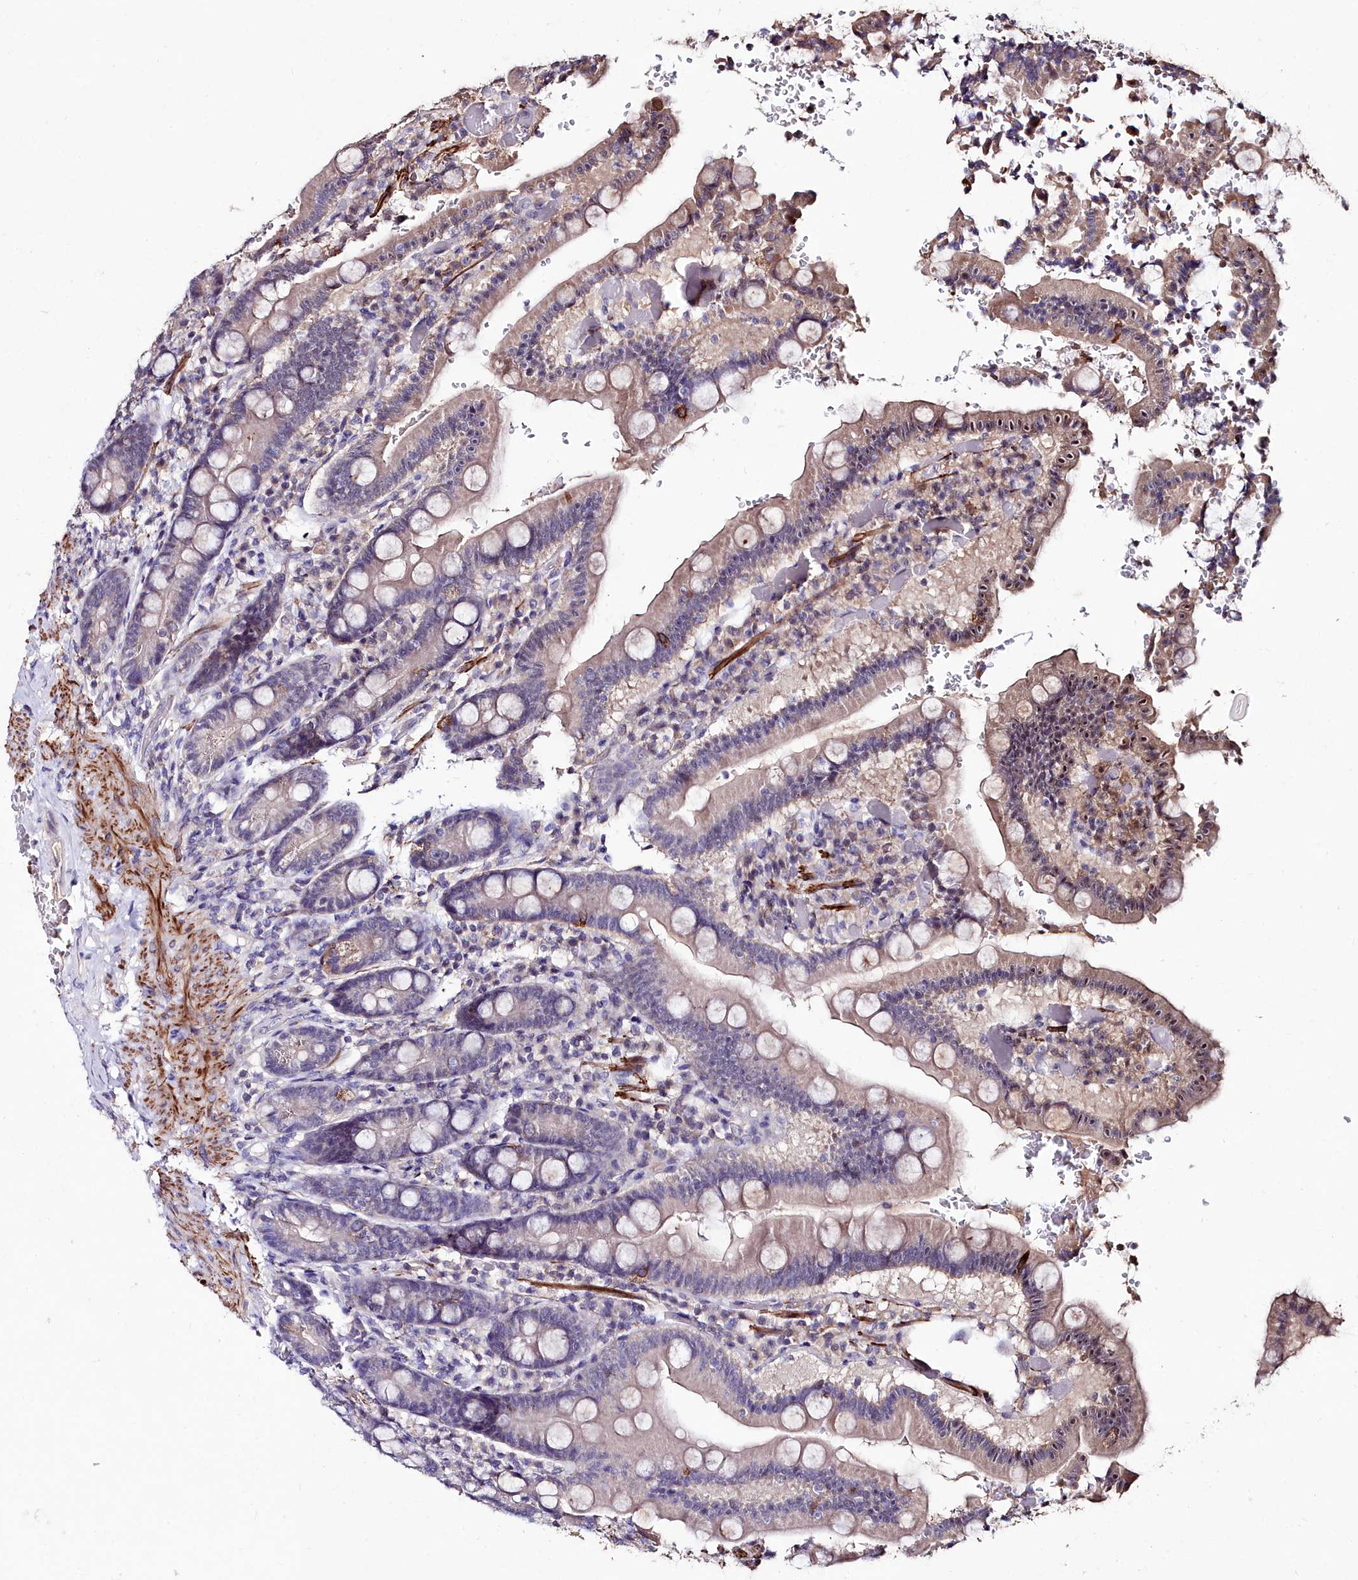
{"staining": {"intensity": "weak", "quantity": "25%-75%", "location": "cytoplasmic/membranous"}, "tissue": "duodenum", "cell_type": "Glandular cells", "image_type": "normal", "snomed": [{"axis": "morphology", "description": "Normal tissue, NOS"}, {"axis": "topography", "description": "Duodenum"}], "caption": "Duodenum stained with DAB (3,3'-diaminobenzidine) IHC reveals low levels of weak cytoplasmic/membranous staining in approximately 25%-75% of glandular cells.", "gene": "AMBRA1", "patient": {"sex": "female", "age": 62}}